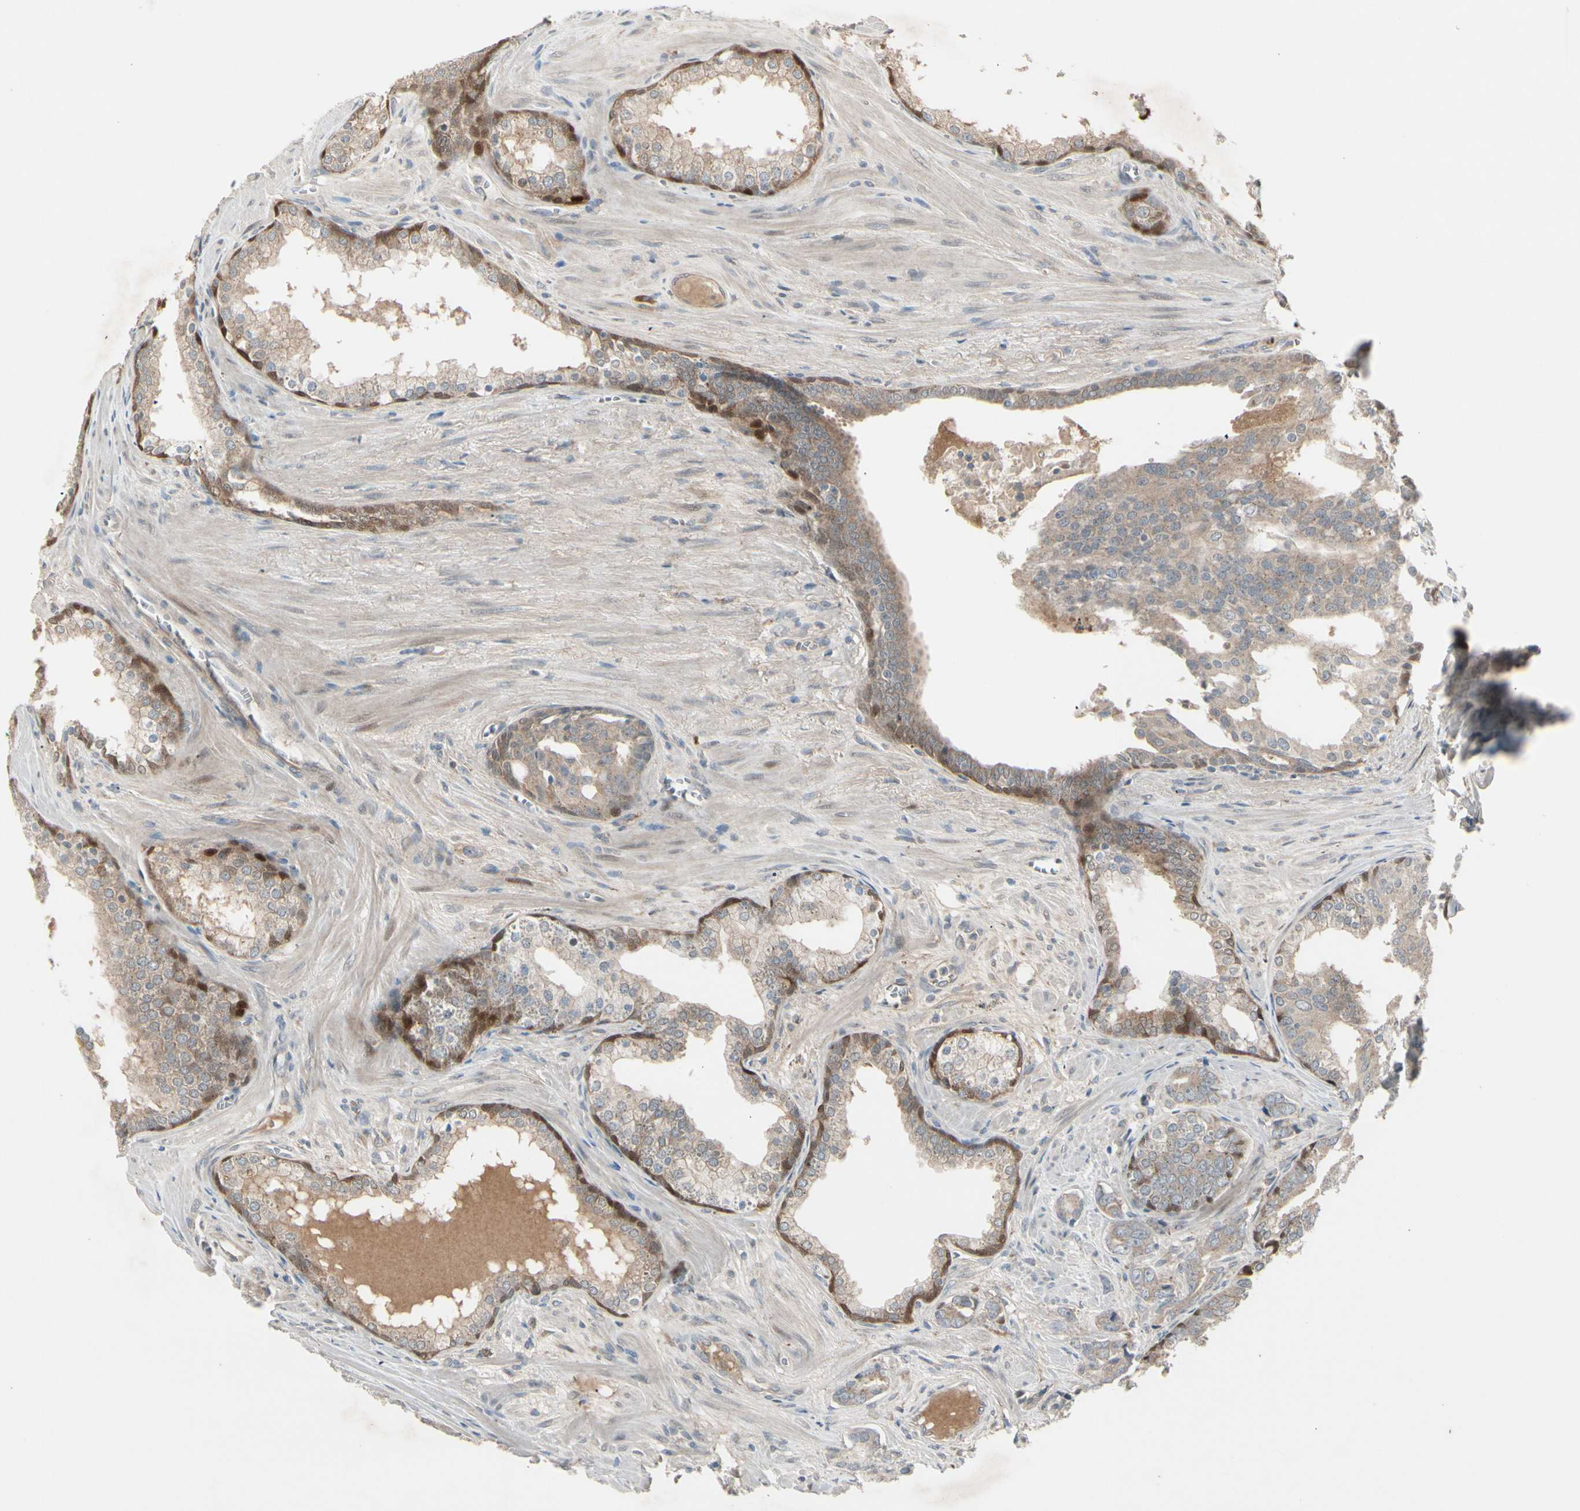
{"staining": {"intensity": "moderate", "quantity": "25%-75%", "location": "cytoplasmic/membranous"}, "tissue": "prostate cancer", "cell_type": "Tumor cells", "image_type": "cancer", "snomed": [{"axis": "morphology", "description": "Adenocarcinoma, Low grade"}, {"axis": "topography", "description": "Prostate"}], "caption": "Moderate cytoplasmic/membranous protein expression is seen in about 25%-75% of tumor cells in prostate cancer (low-grade adenocarcinoma). Using DAB (3,3'-diaminobenzidine) (brown) and hematoxylin (blue) stains, captured at high magnification using brightfield microscopy.", "gene": "FHDC1", "patient": {"sex": "male", "age": 58}}